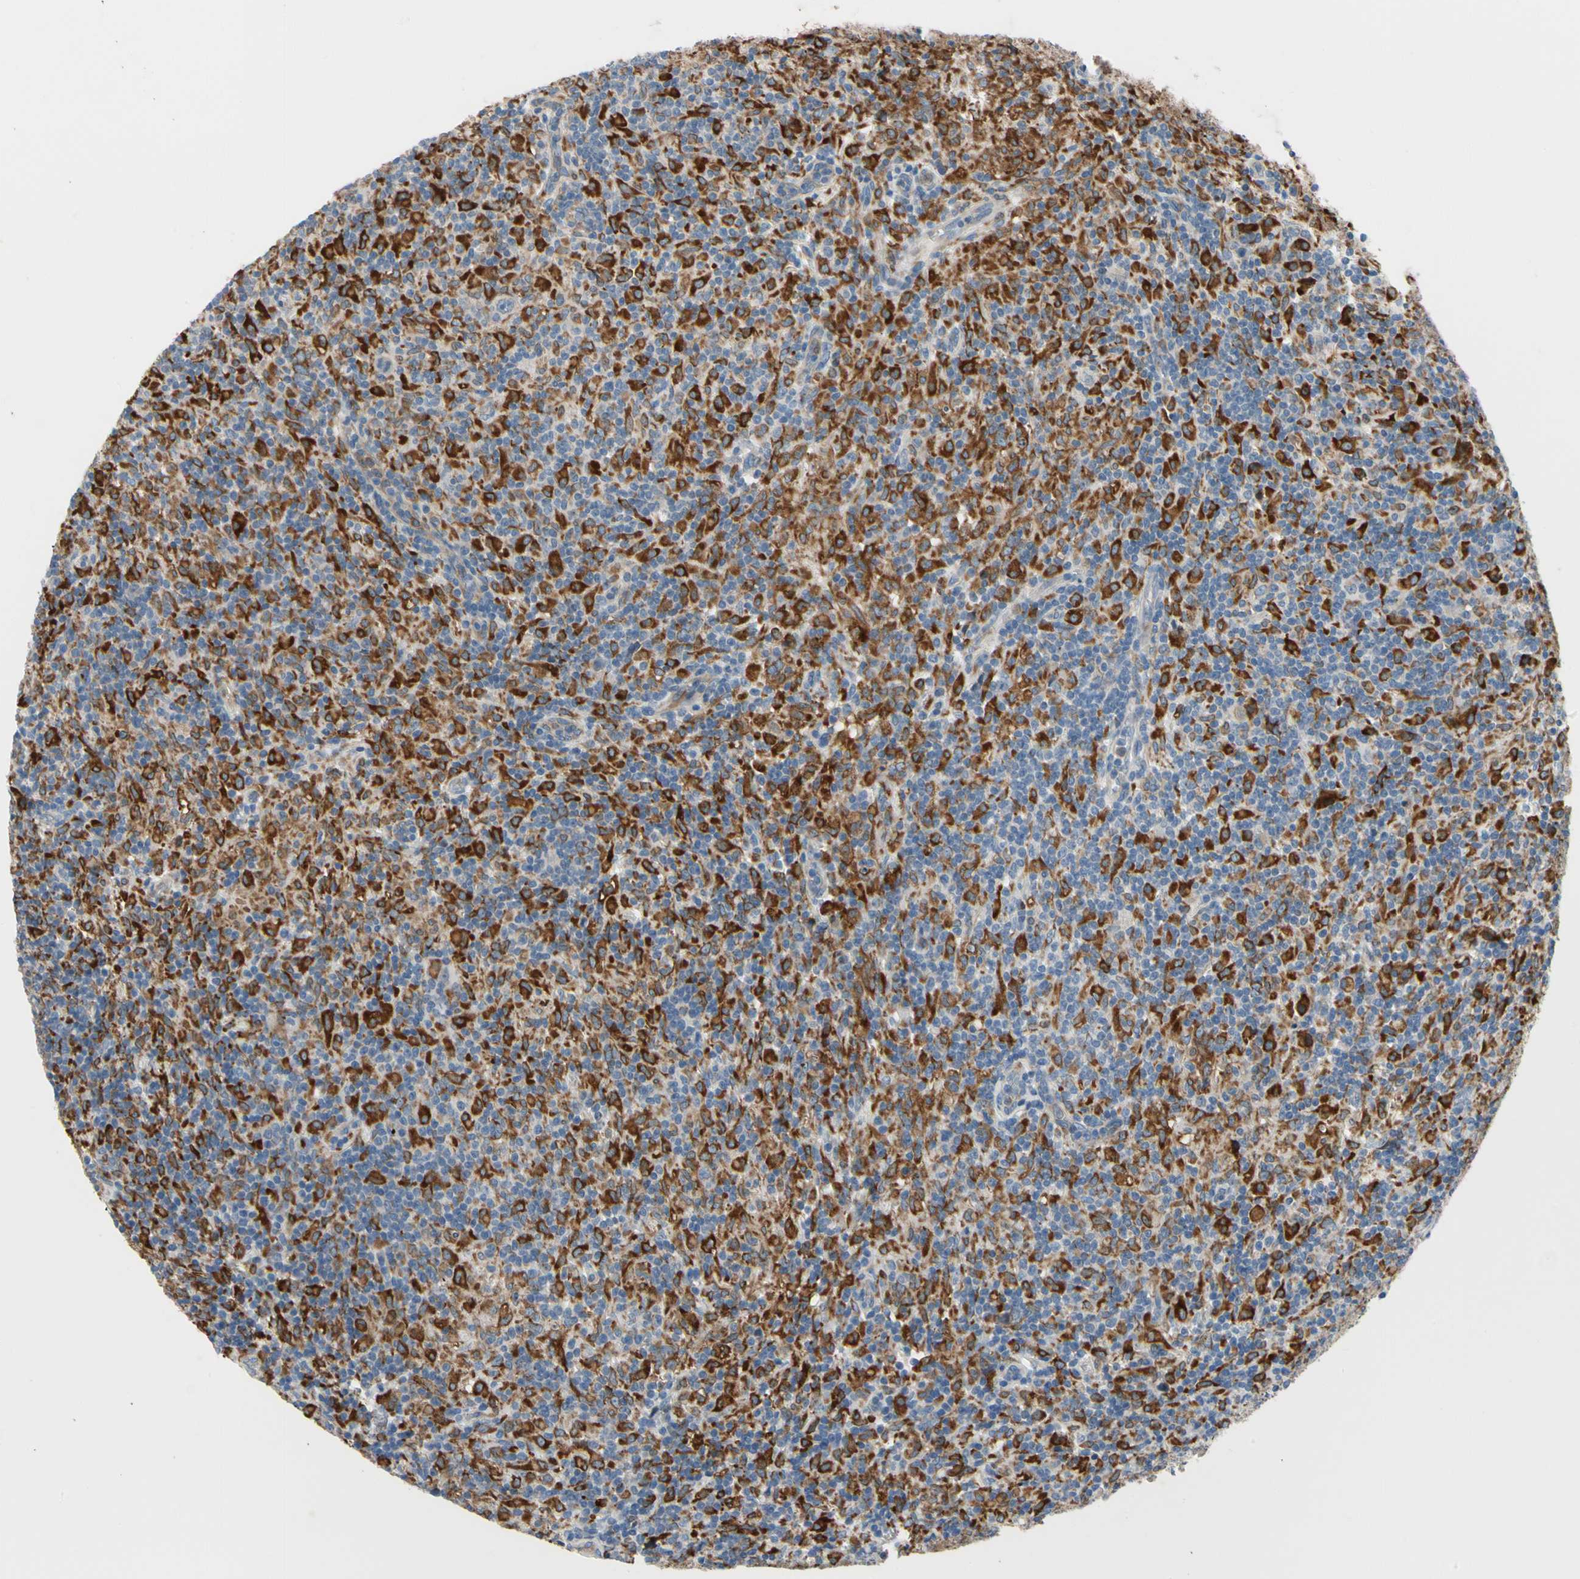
{"staining": {"intensity": "negative", "quantity": "none", "location": "none"}, "tissue": "lymphoma", "cell_type": "Tumor cells", "image_type": "cancer", "snomed": [{"axis": "morphology", "description": "Hodgkin's disease, NOS"}, {"axis": "topography", "description": "Lymph node"}], "caption": "A high-resolution photomicrograph shows immunohistochemistry staining of lymphoma, which displays no significant positivity in tumor cells.", "gene": "LRPAP1", "patient": {"sex": "male", "age": 70}}